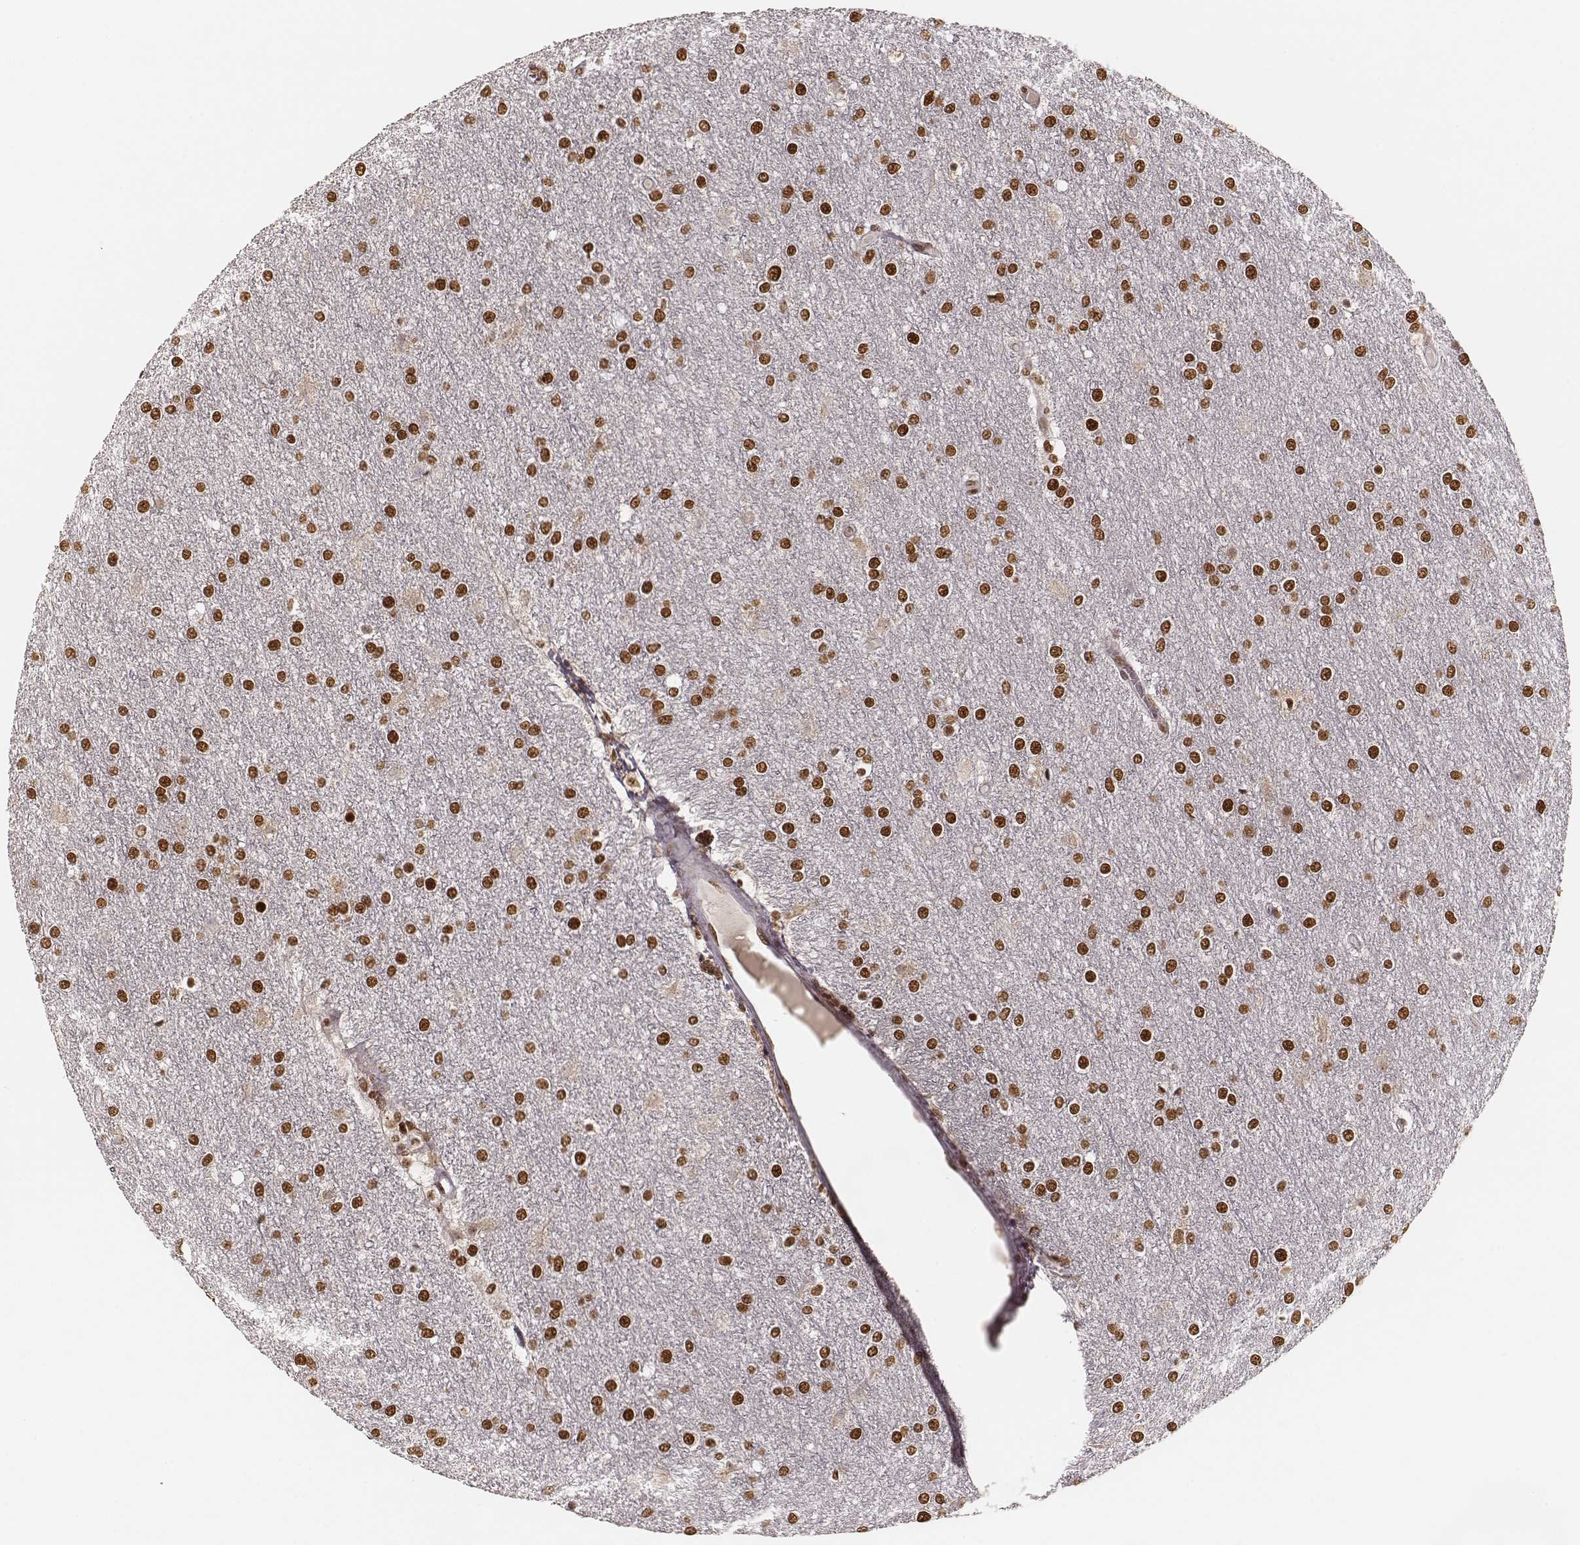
{"staining": {"intensity": "strong", "quantity": ">75%", "location": "nuclear"}, "tissue": "glioma", "cell_type": "Tumor cells", "image_type": "cancer", "snomed": [{"axis": "morphology", "description": "Glioma, malignant, High grade"}, {"axis": "topography", "description": "Brain"}], "caption": "Brown immunohistochemical staining in human glioma reveals strong nuclear staining in about >75% of tumor cells.", "gene": "PARP1", "patient": {"sex": "female", "age": 61}}